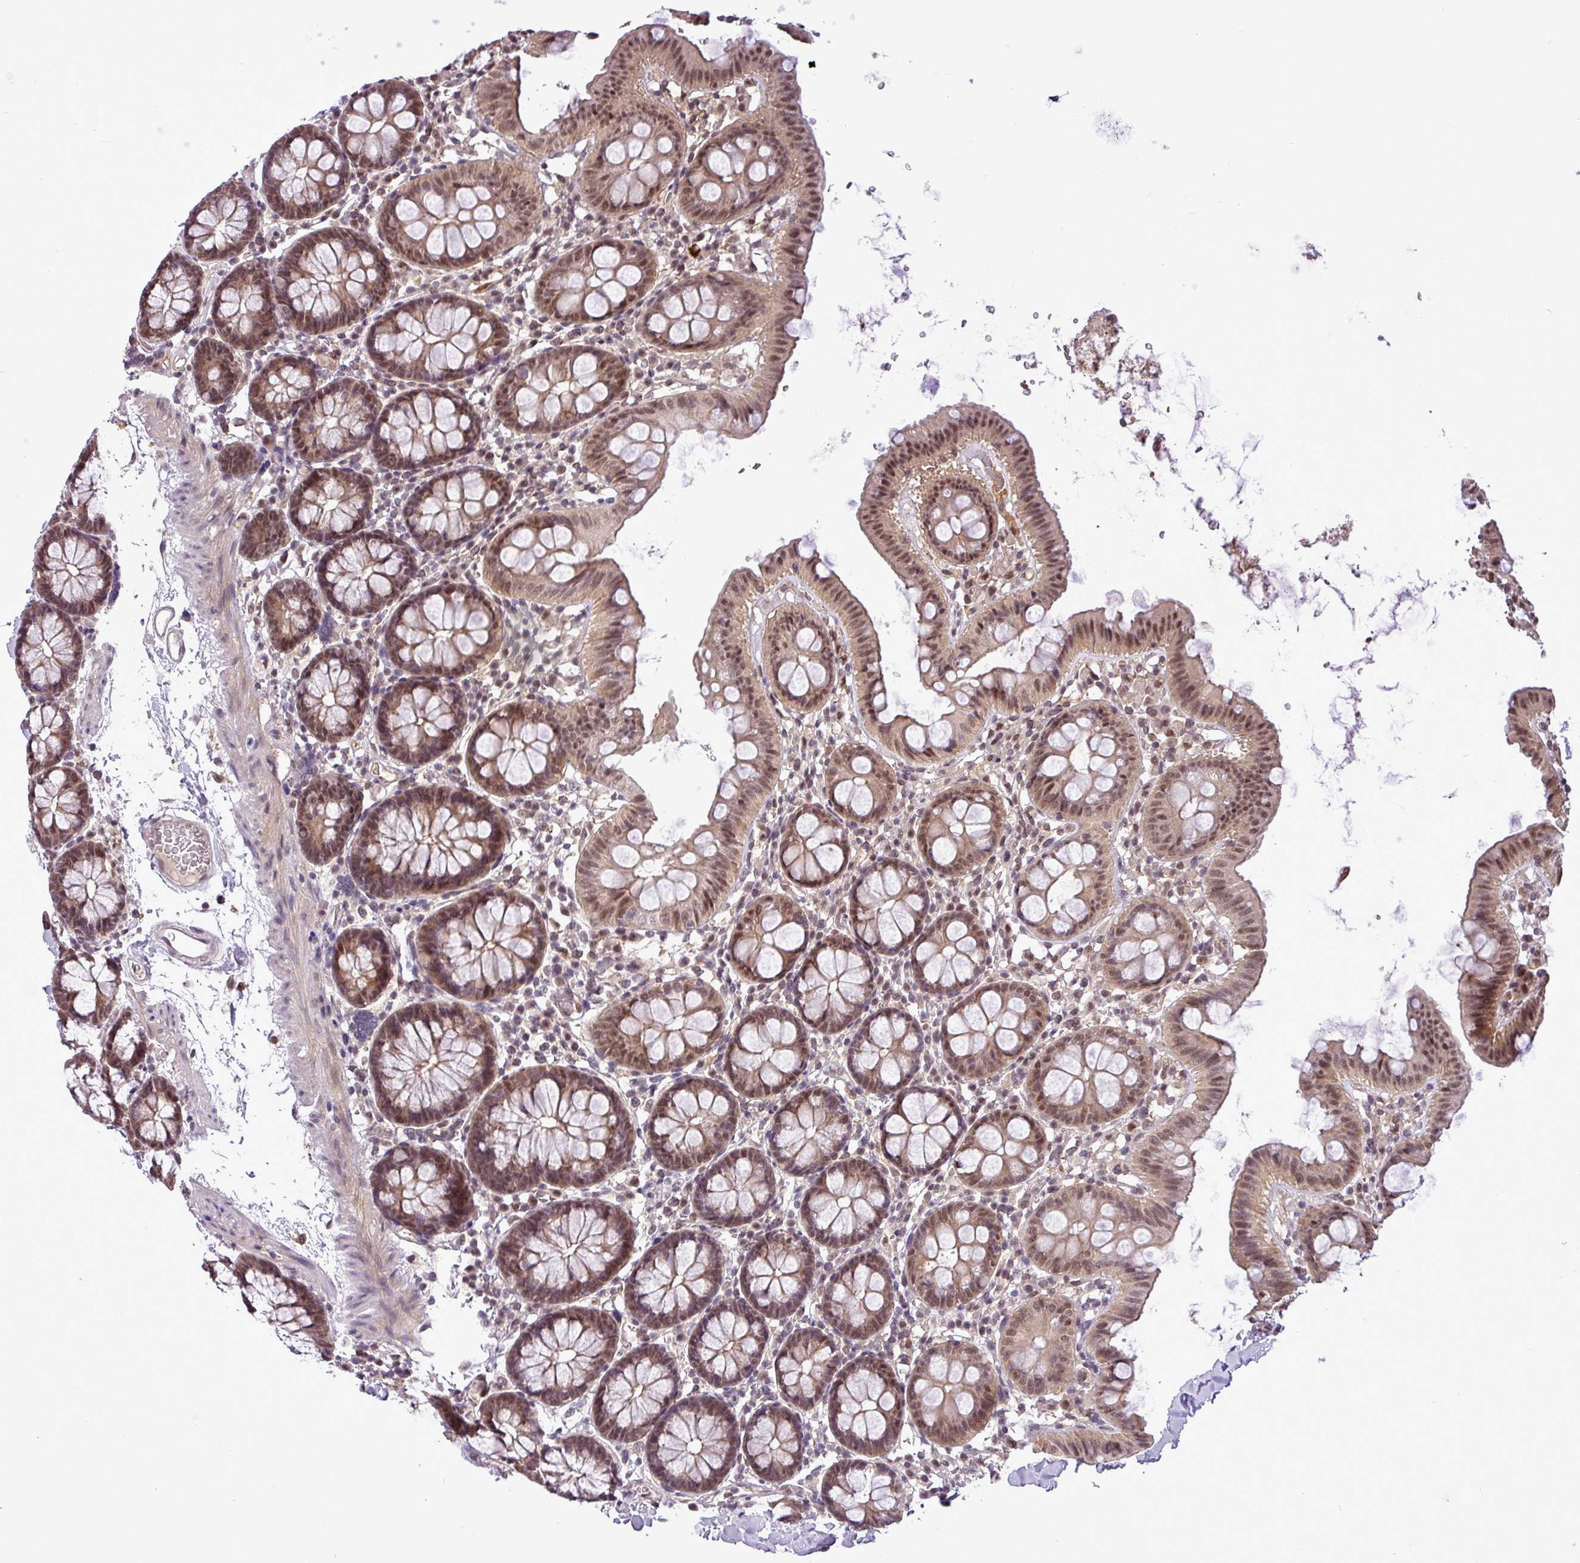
{"staining": {"intensity": "weak", "quantity": ">75%", "location": "cytoplasmic/membranous"}, "tissue": "colon", "cell_type": "Endothelial cells", "image_type": "normal", "snomed": [{"axis": "morphology", "description": "Normal tissue, NOS"}, {"axis": "topography", "description": "Colon"}], "caption": "Protein positivity by immunohistochemistry (IHC) reveals weak cytoplasmic/membranous expression in approximately >75% of endothelial cells in unremarkable colon. The protein of interest is stained brown, and the nuclei are stained in blue (DAB (3,3'-diaminobenzidine) IHC with brightfield microscopy, high magnification).", "gene": "MFHAS1", "patient": {"sex": "male", "age": 75}}